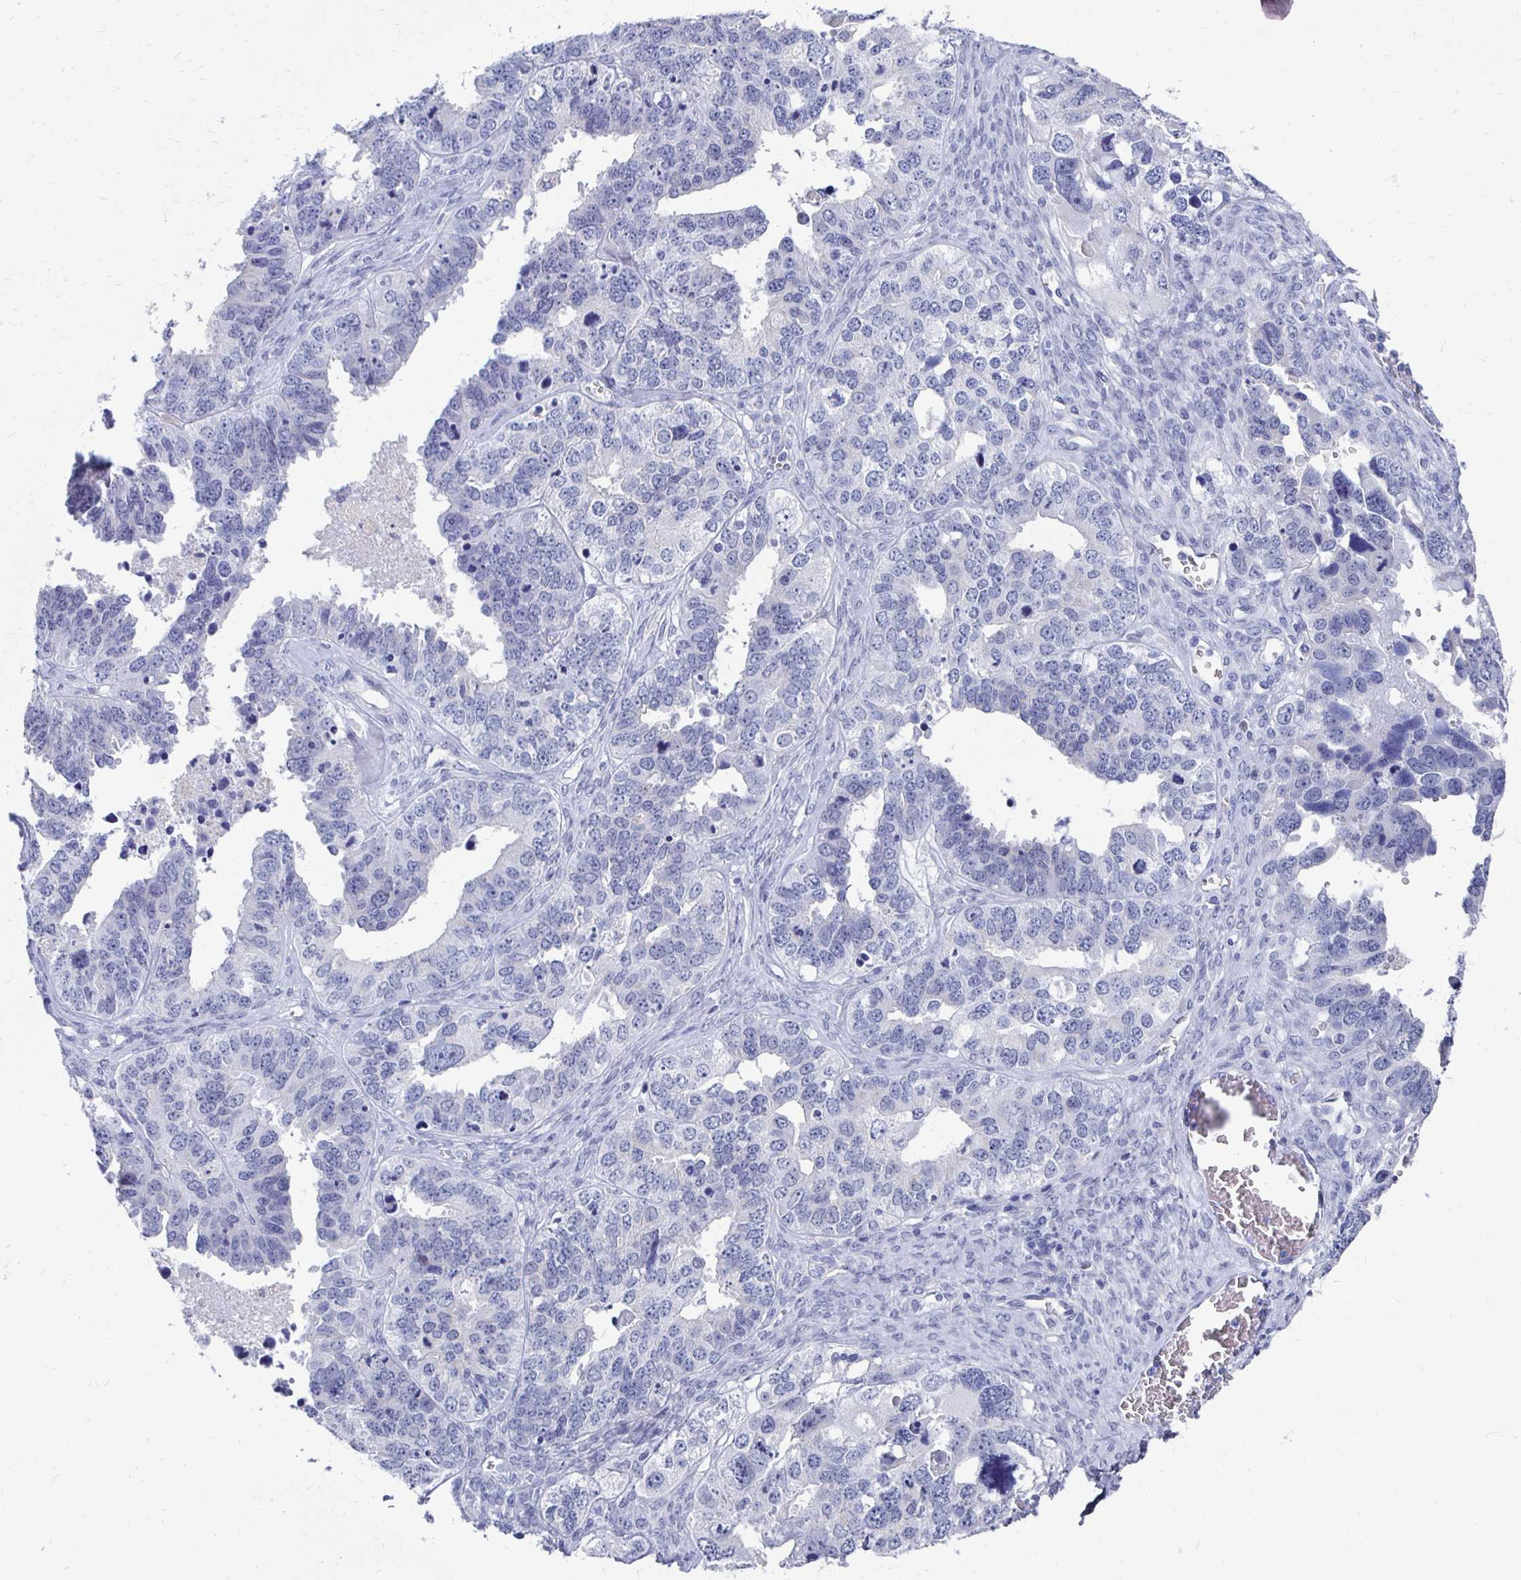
{"staining": {"intensity": "negative", "quantity": "none", "location": "none"}, "tissue": "ovarian cancer", "cell_type": "Tumor cells", "image_type": "cancer", "snomed": [{"axis": "morphology", "description": "Cystadenocarcinoma, serous, NOS"}, {"axis": "topography", "description": "Ovary"}], "caption": "Immunohistochemical staining of ovarian cancer (serous cystadenocarcinoma) reveals no significant expression in tumor cells. Nuclei are stained in blue.", "gene": "SYCP3", "patient": {"sex": "female", "age": 76}}